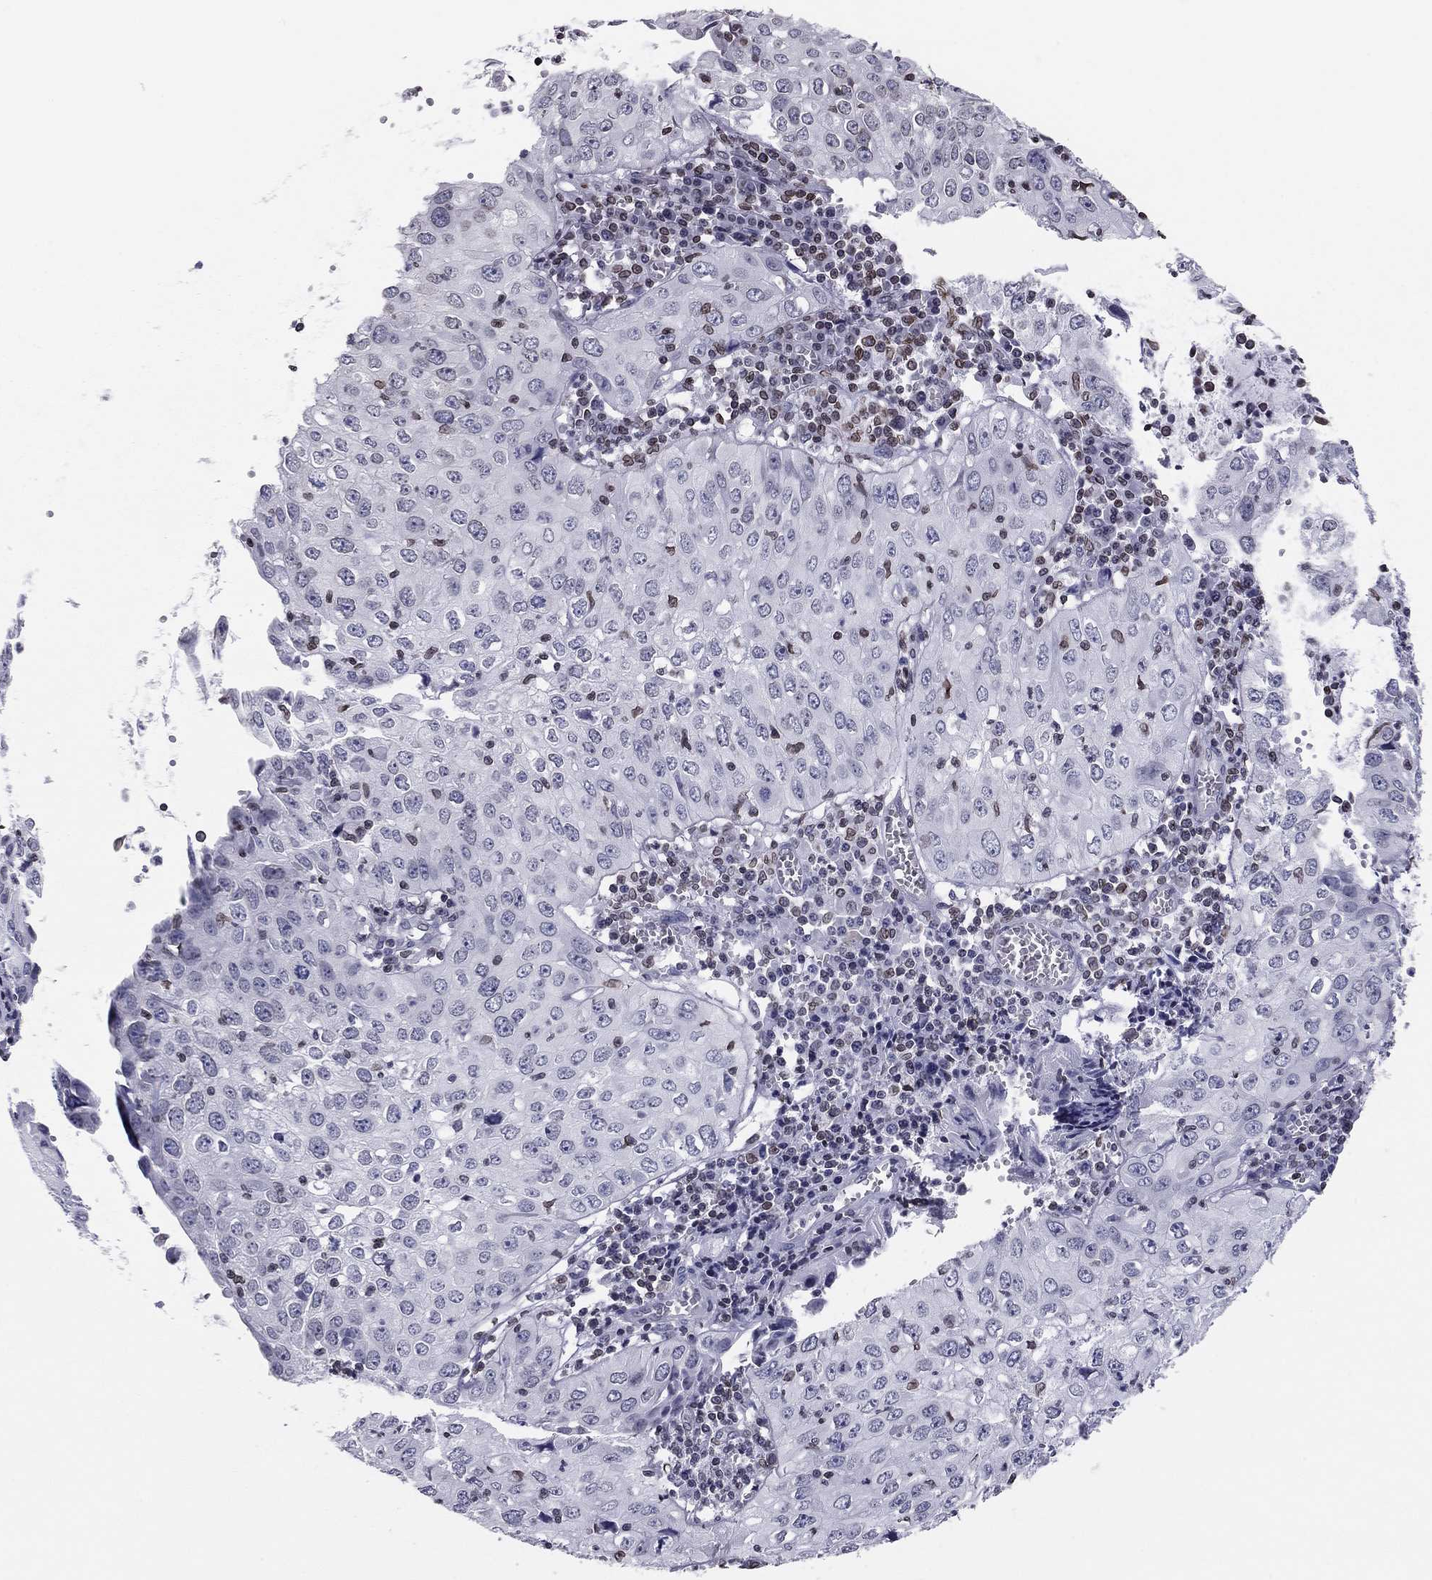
{"staining": {"intensity": "negative", "quantity": "none", "location": "none"}, "tissue": "cervical cancer", "cell_type": "Tumor cells", "image_type": "cancer", "snomed": [{"axis": "morphology", "description": "Squamous cell carcinoma, NOS"}, {"axis": "topography", "description": "Cervix"}], "caption": "IHC photomicrograph of human cervical squamous cell carcinoma stained for a protein (brown), which displays no positivity in tumor cells.", "gene": "ESPL1", "patient": {"sex": "female", "age": 24}}